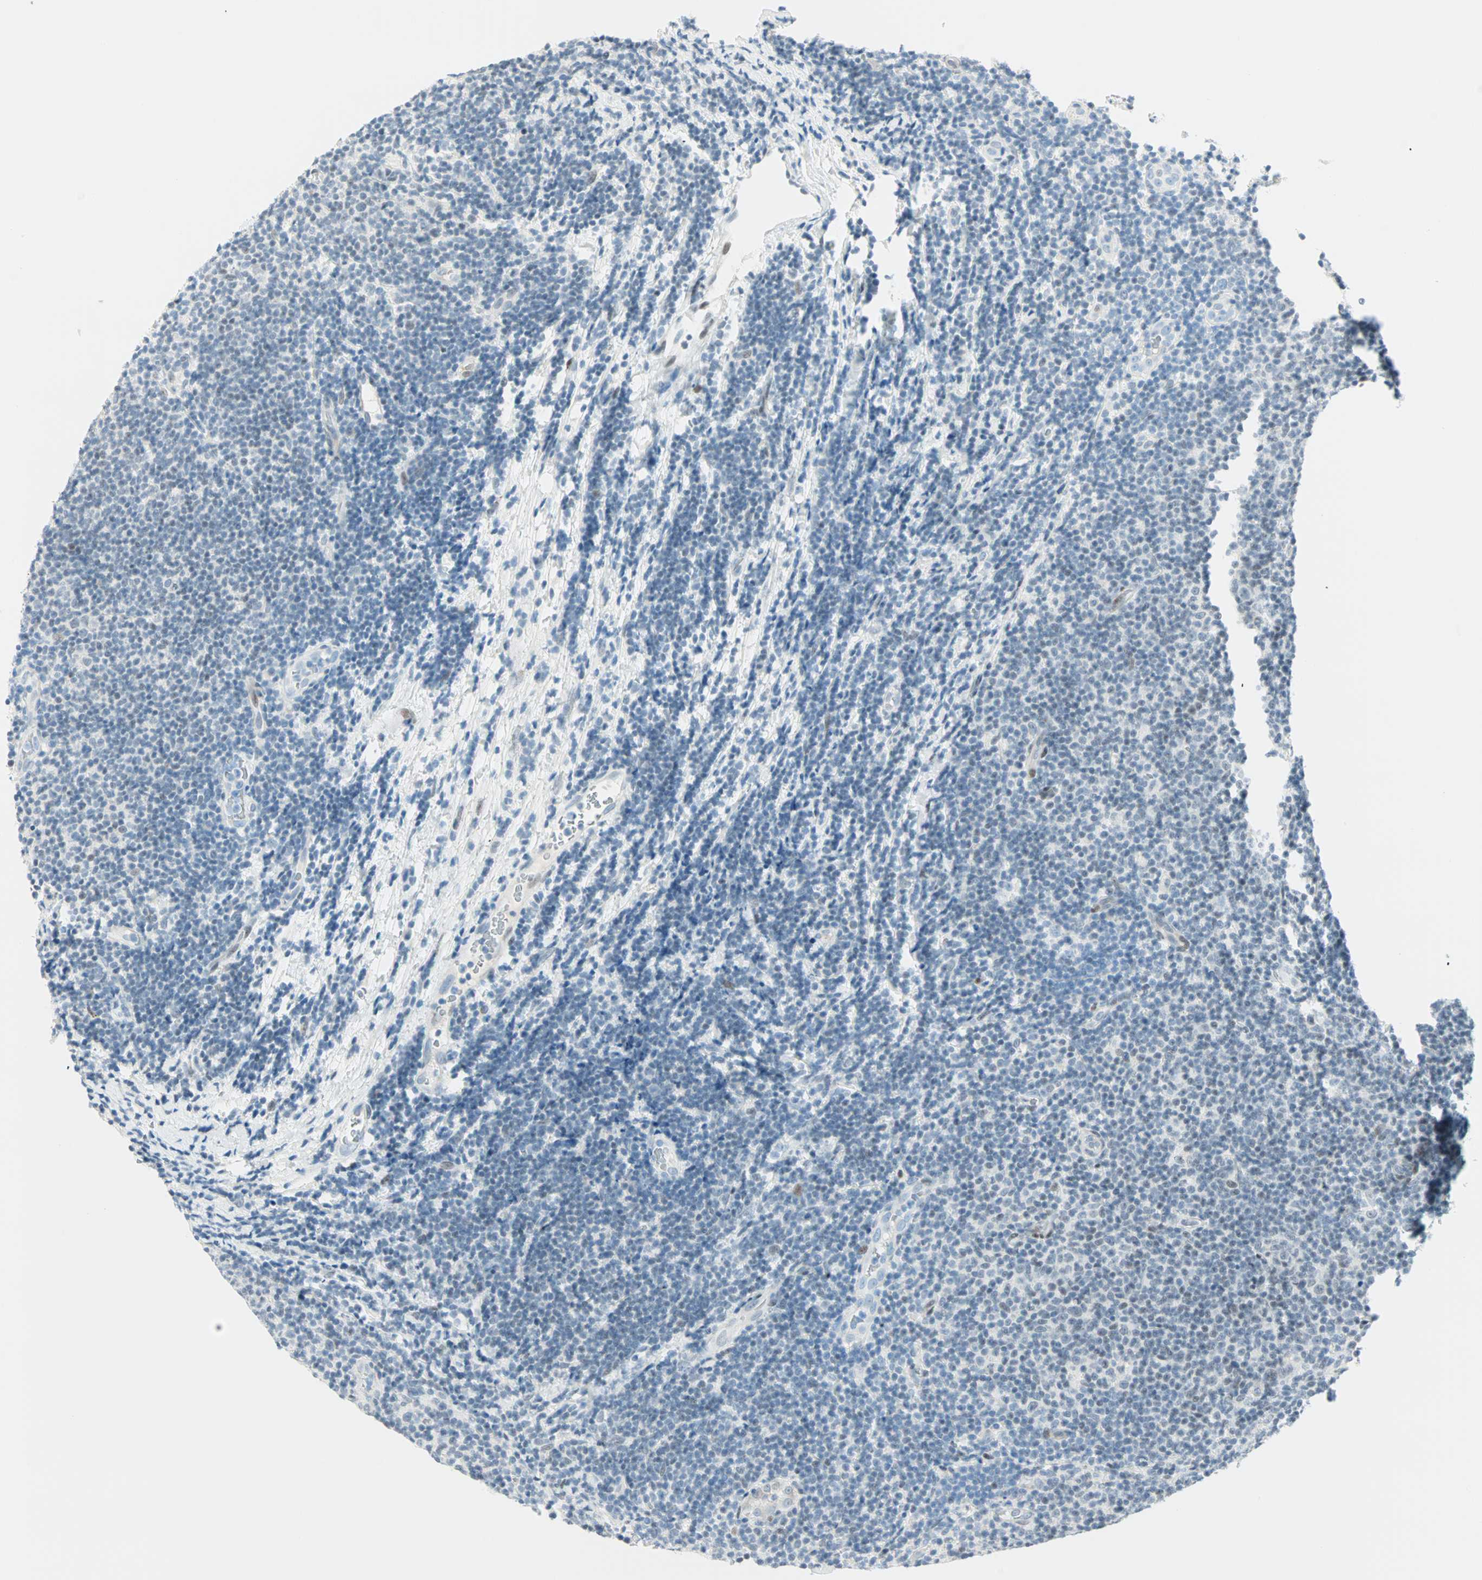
{"staining": {"intensity": "weak", "quantity": "<25%", "location": "nuclear"}, "tissue": "lymphoma", "cell_type": "Tumor cells", "image_type": "cancer", "snomed": [{"axis": "morphology", "description": "Malignant lymphoma, non-Hodgkin's type, Low grade"}, {"axis": "topography", "description": "Lymph node"}], "caption": "Micrograph shows no significant protein expression in tumor cells of malignant lymphoma, non-Hodgkin's type (low-grade).", "gene": "PKNOX1", "patient": {"sex": "male", "age": 83}}